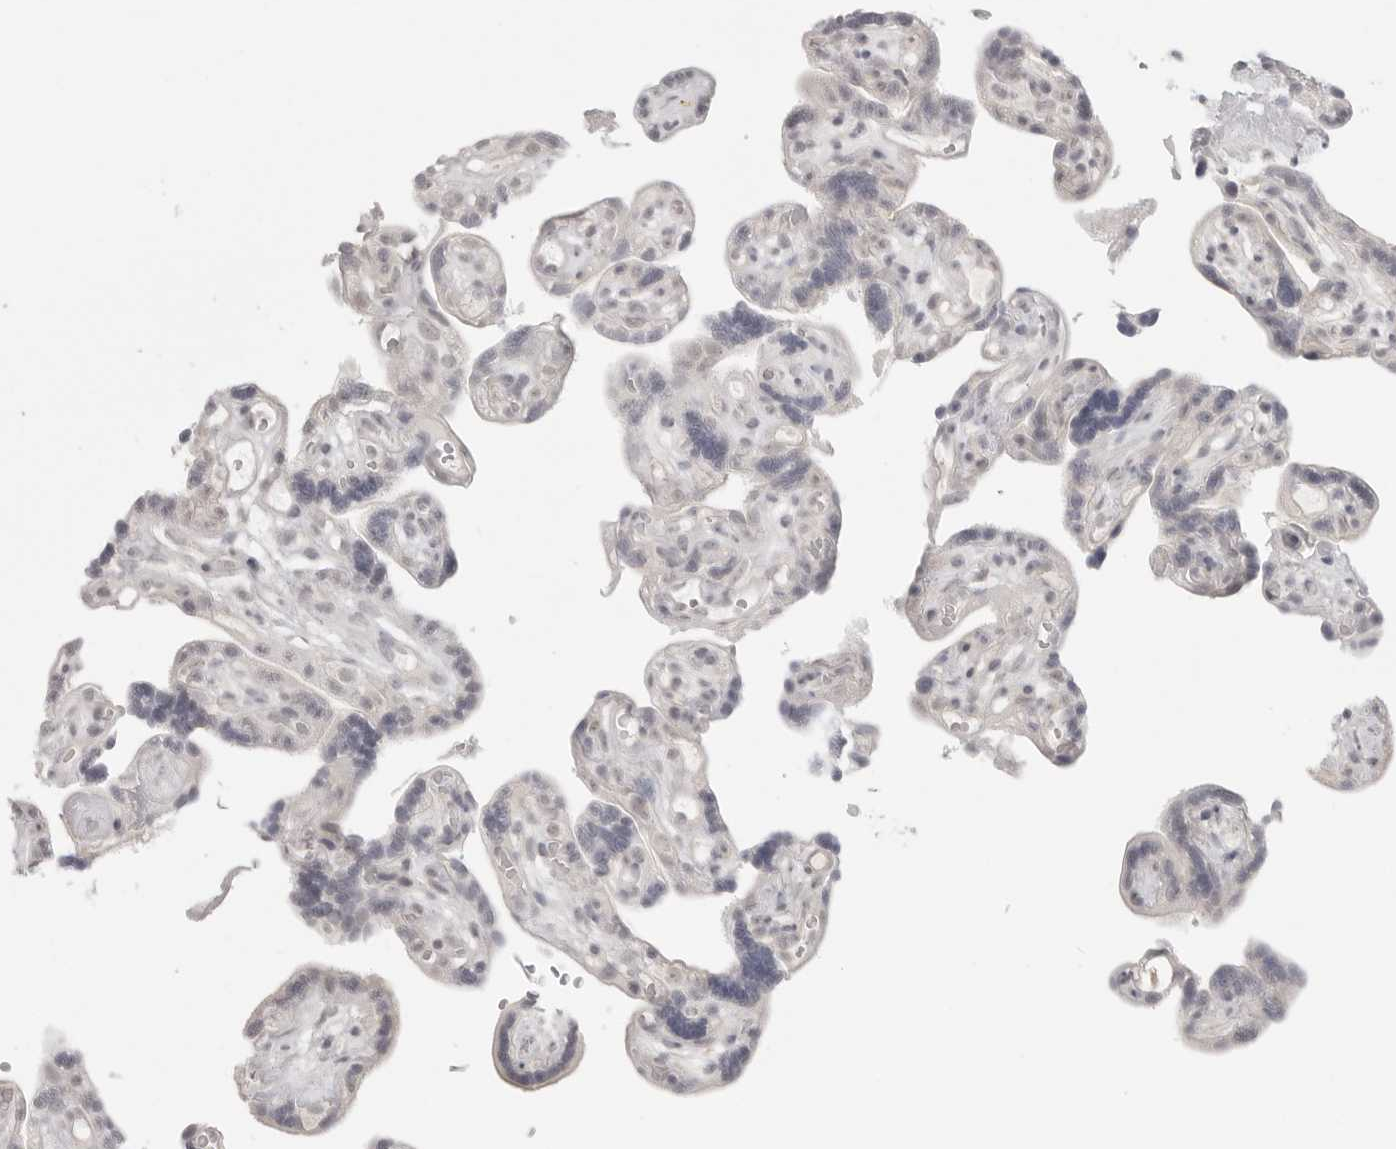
{"staining": {"intensity": "weak", "quantity": ">75%", "location": "cytoplasmic/membranous,nuclear"}, "tissue": "placenta", "cell_type": "Decidual cells", "image_type": "normal", "snomed": [{"axis": "morphology", "description": "Normal tissue, NOS"}, {"axis": "topography", "description": "Placenta"}], "caption": "Decidual cells exhibit low levels of weak cytoplasmic/membranous,nuclear positivity in approximately >75% of cells in normal human placenta.", "gene": "KLK11", "patient": {"sex": "female", "age": 30}}